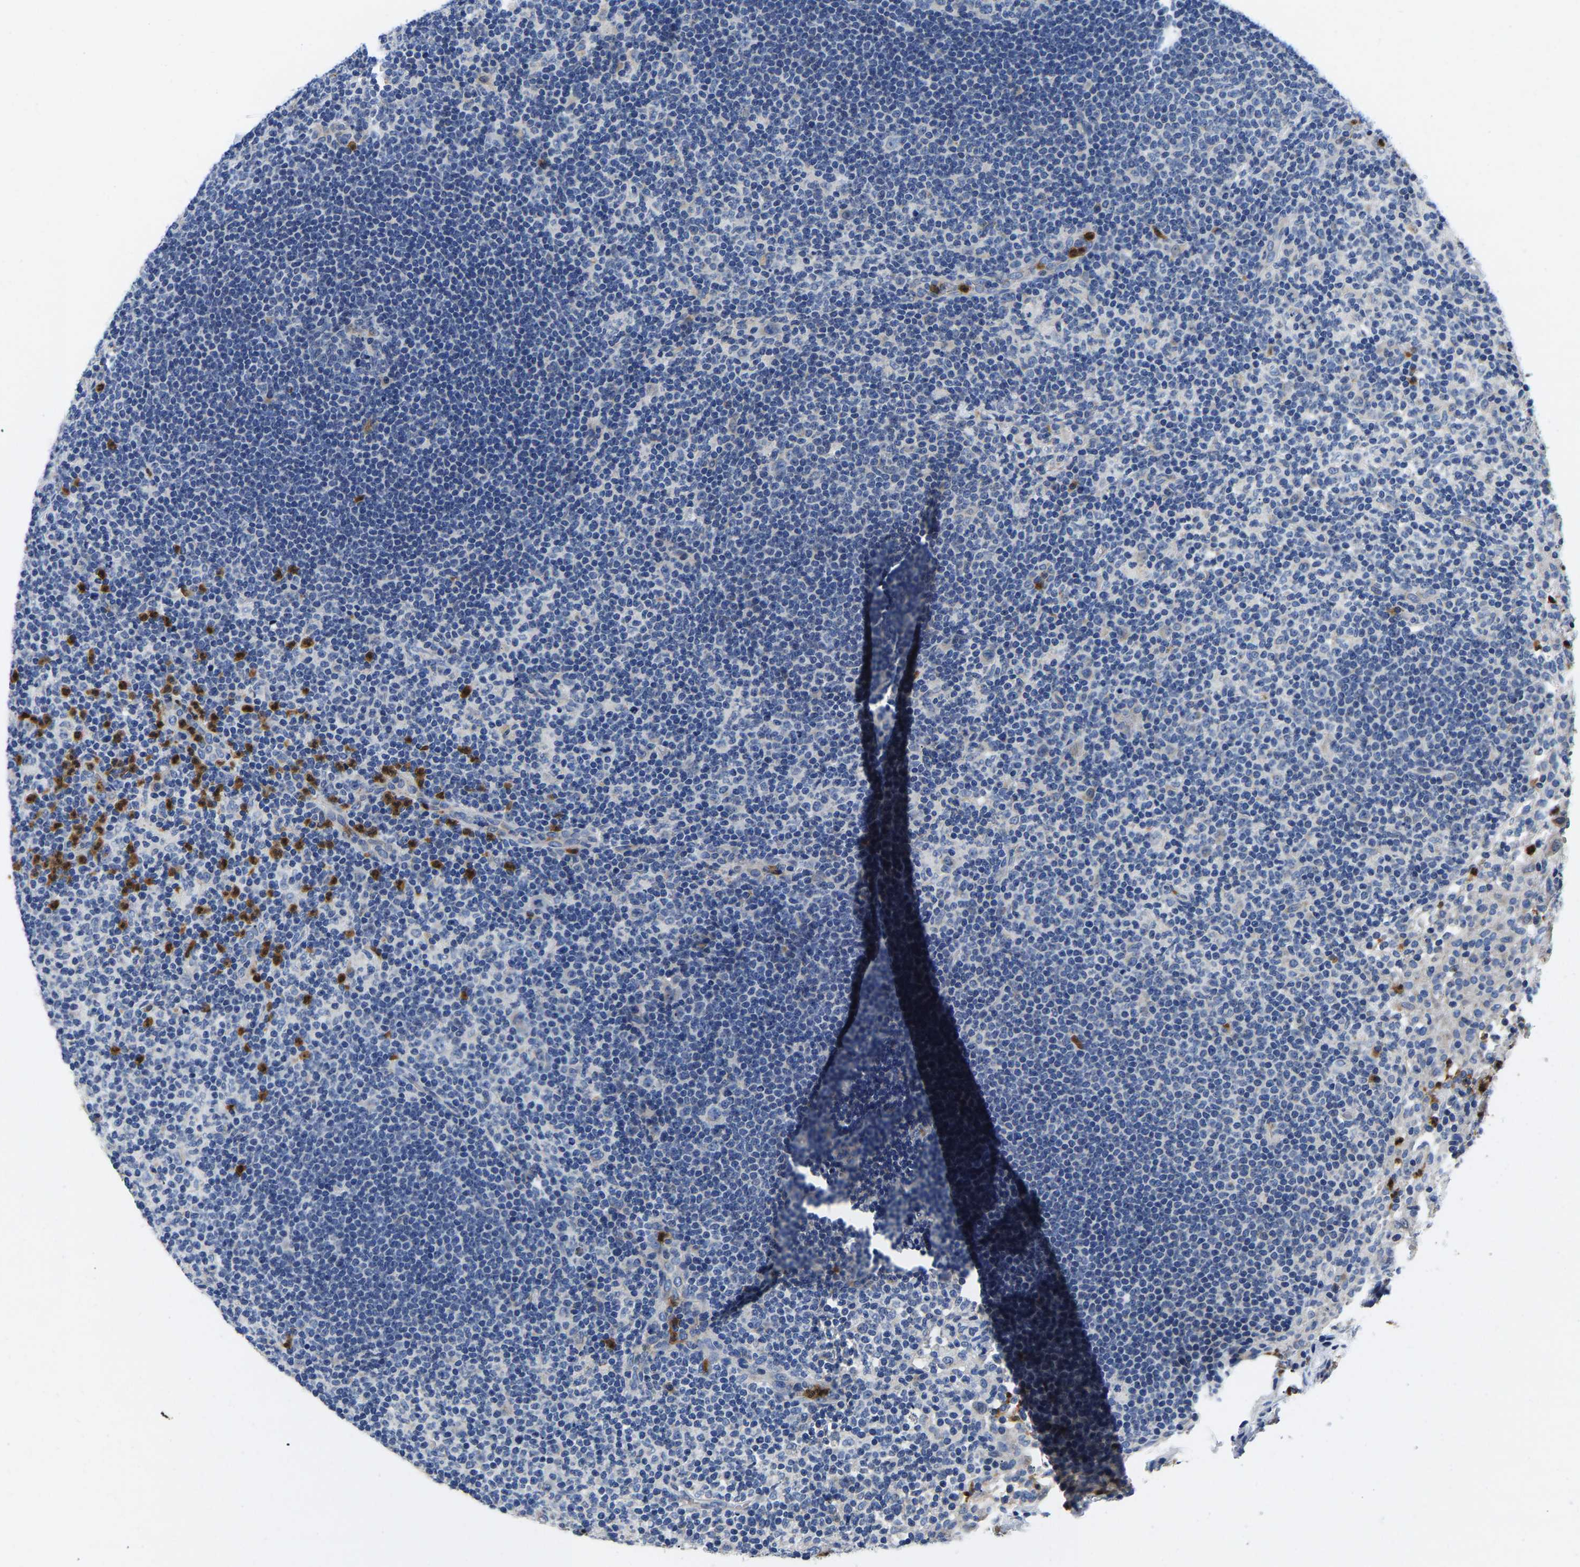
{"staining": {"intensity": "negative", "quantity": "none", "location": "none"}, "tissue": "lymph node", "cell_type": "Germinal center cells", "image_type": "normal", "snomed": [{"axis": "morphology", "description": "Normal tissue, NOS"}, {"axis": "morphology", "description": "Carcinoid, malignant, NOS"}, {"axis": "topography", "description": "Lymph node"}], "caption": "Immunohistochemistry histopathology image of benign lymph node stained for a protein (brown), which demonstrates no positivity in germinal center cells. (DAB (3,3'-diaminobenzidine) immunohistochemistry (IHC), high magnification).", "gene": "TOR1B", "patient": {"sex": "male", "age": 47}}